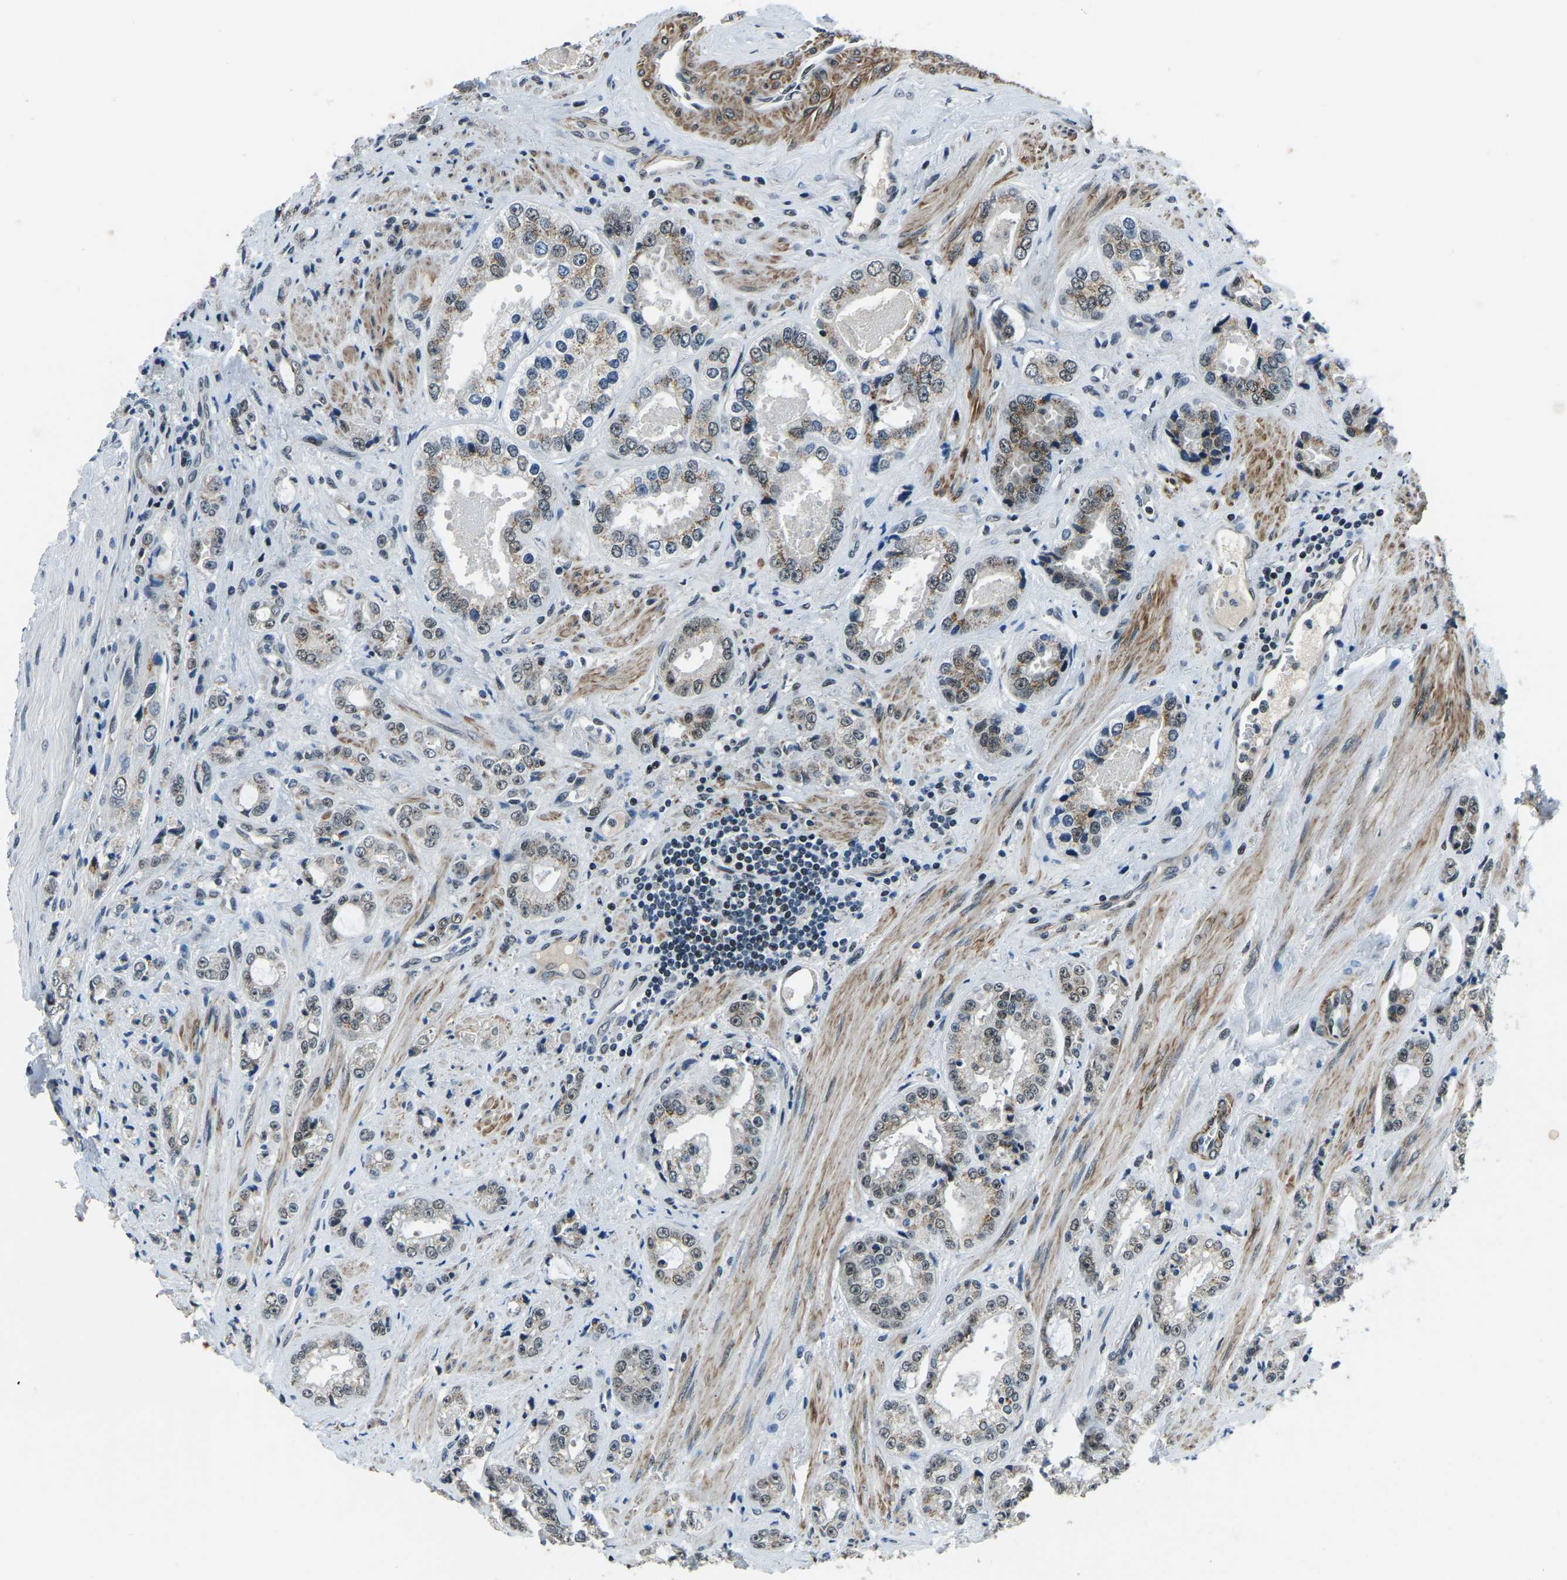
{"staining": {"intensity": "weak", "quantity": "25%-75%", "location": "nuclear"}, "tissue": "prostate cancer", "cell_type": "Tumor cells", "image_type": "cancer", "snomed": [{"axis": "morphology", "description": "Adenocarcinoma, High grade"}, {"axis": "topography", "description": "Prostate"}], "caption": "There is low levels of weak nuclear staining in tumor cells of high-grade adenocarcinoma (prostate), as demonstrated by immunohistochemical staining (brown color).", "gene": "PRCC", "patient": {"sex": "male", "age": 61}}